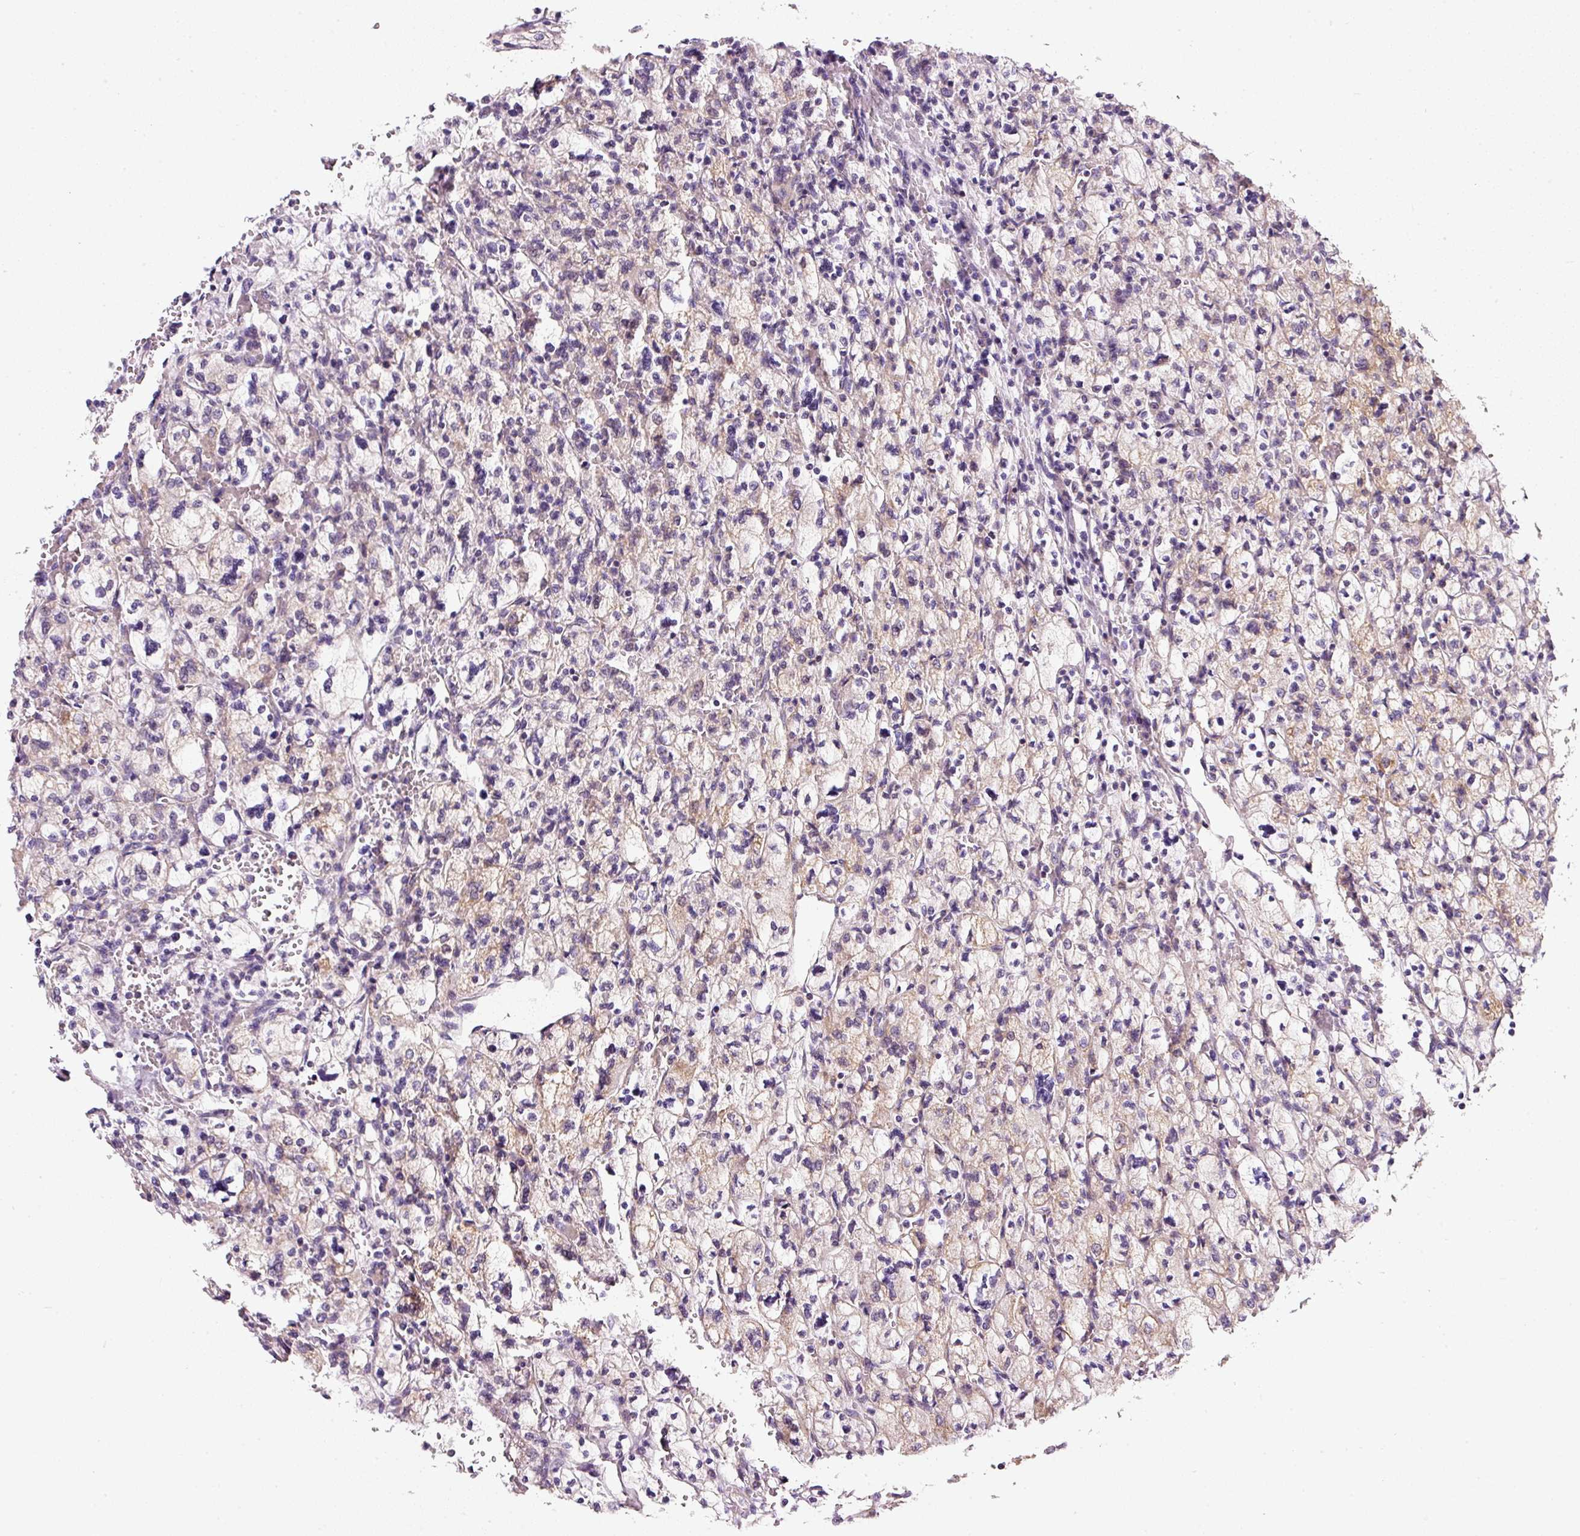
{"staining": {"intensity": "weak", "quantity": "<25%", "location": "cytoplasmic/membranous"}, "tissue": "renal cancer", "cell_type": "Tumor cells", "image_type": "cancer", "snomed": [{"axis": "morphology", "description": "Adenocarcinoma, NOS"}, {"axis": "topography", "description": "Kidney"}], "caption": "A high-resolution histopathology image shows IHC staining of renal adenocarcinoma, which demonstrates no significant positivity in tumor cells.", "gene": "NDUFA1", "patient": {"sex": "female", "age": 83}}